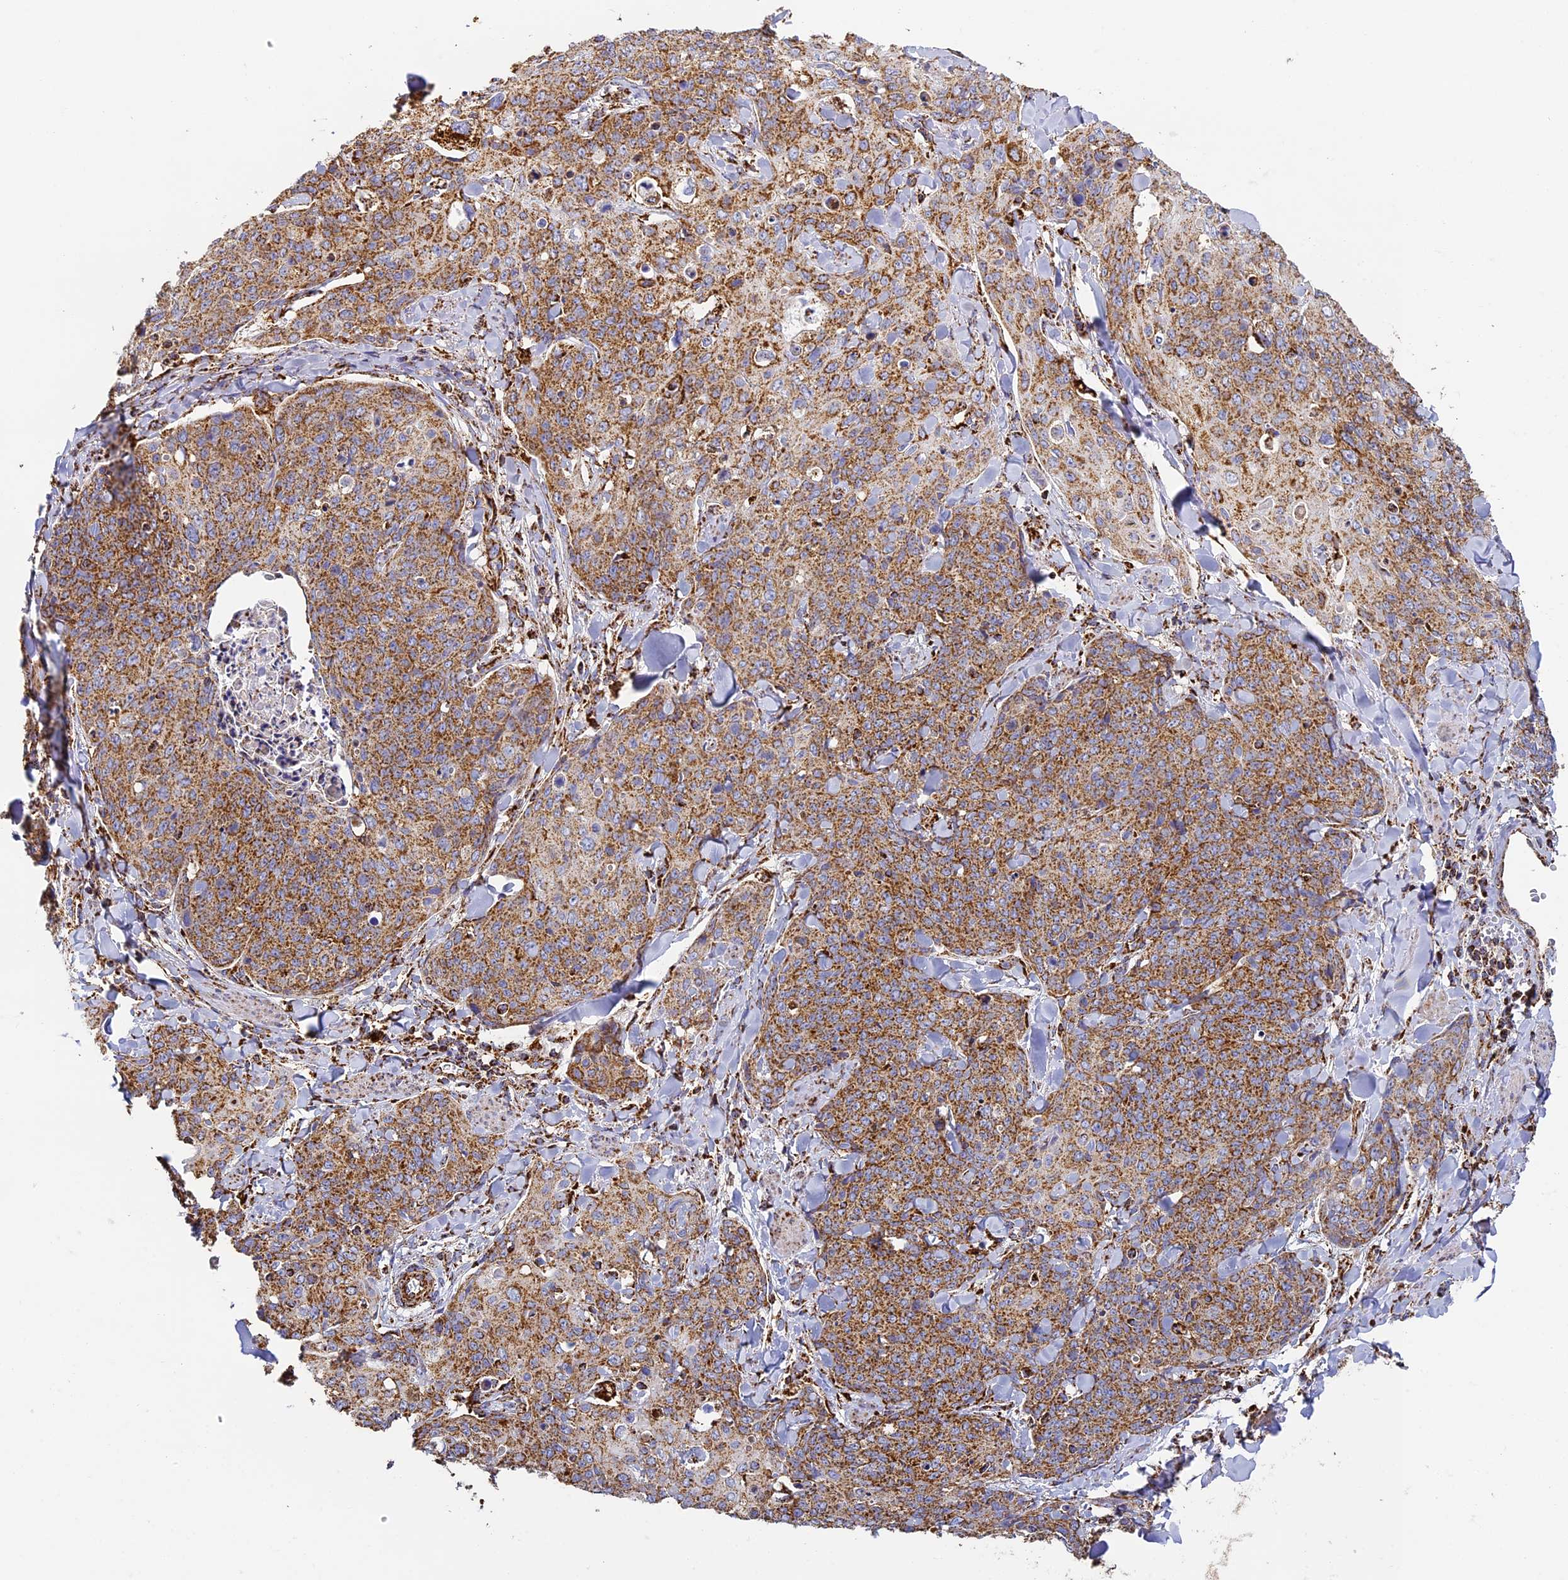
{"staining": {"intensity": "moderate", "quantity": ">75%", "location": "cytoplasmic/membranous"}, "tissue": "skin cancer", "cell_type": "Tumor cells", "image_type": "cancer", "snomed": [{"axis": "morphology", "description": "Squamous cell carcinoma, NOS"}, {"axis": "topography", "description": "Skin"}, {"axis": "topography", "description": "Vulva"}], "caption": "Human skin cancer (squamous cell carcinoma) stained for a protein (brown) exhibits moderate cytoplasmic/membranous positive staining in about >75% of tumor cells.", "gene": "STK17A", "patient": {"sex": "female", "age": 85}}